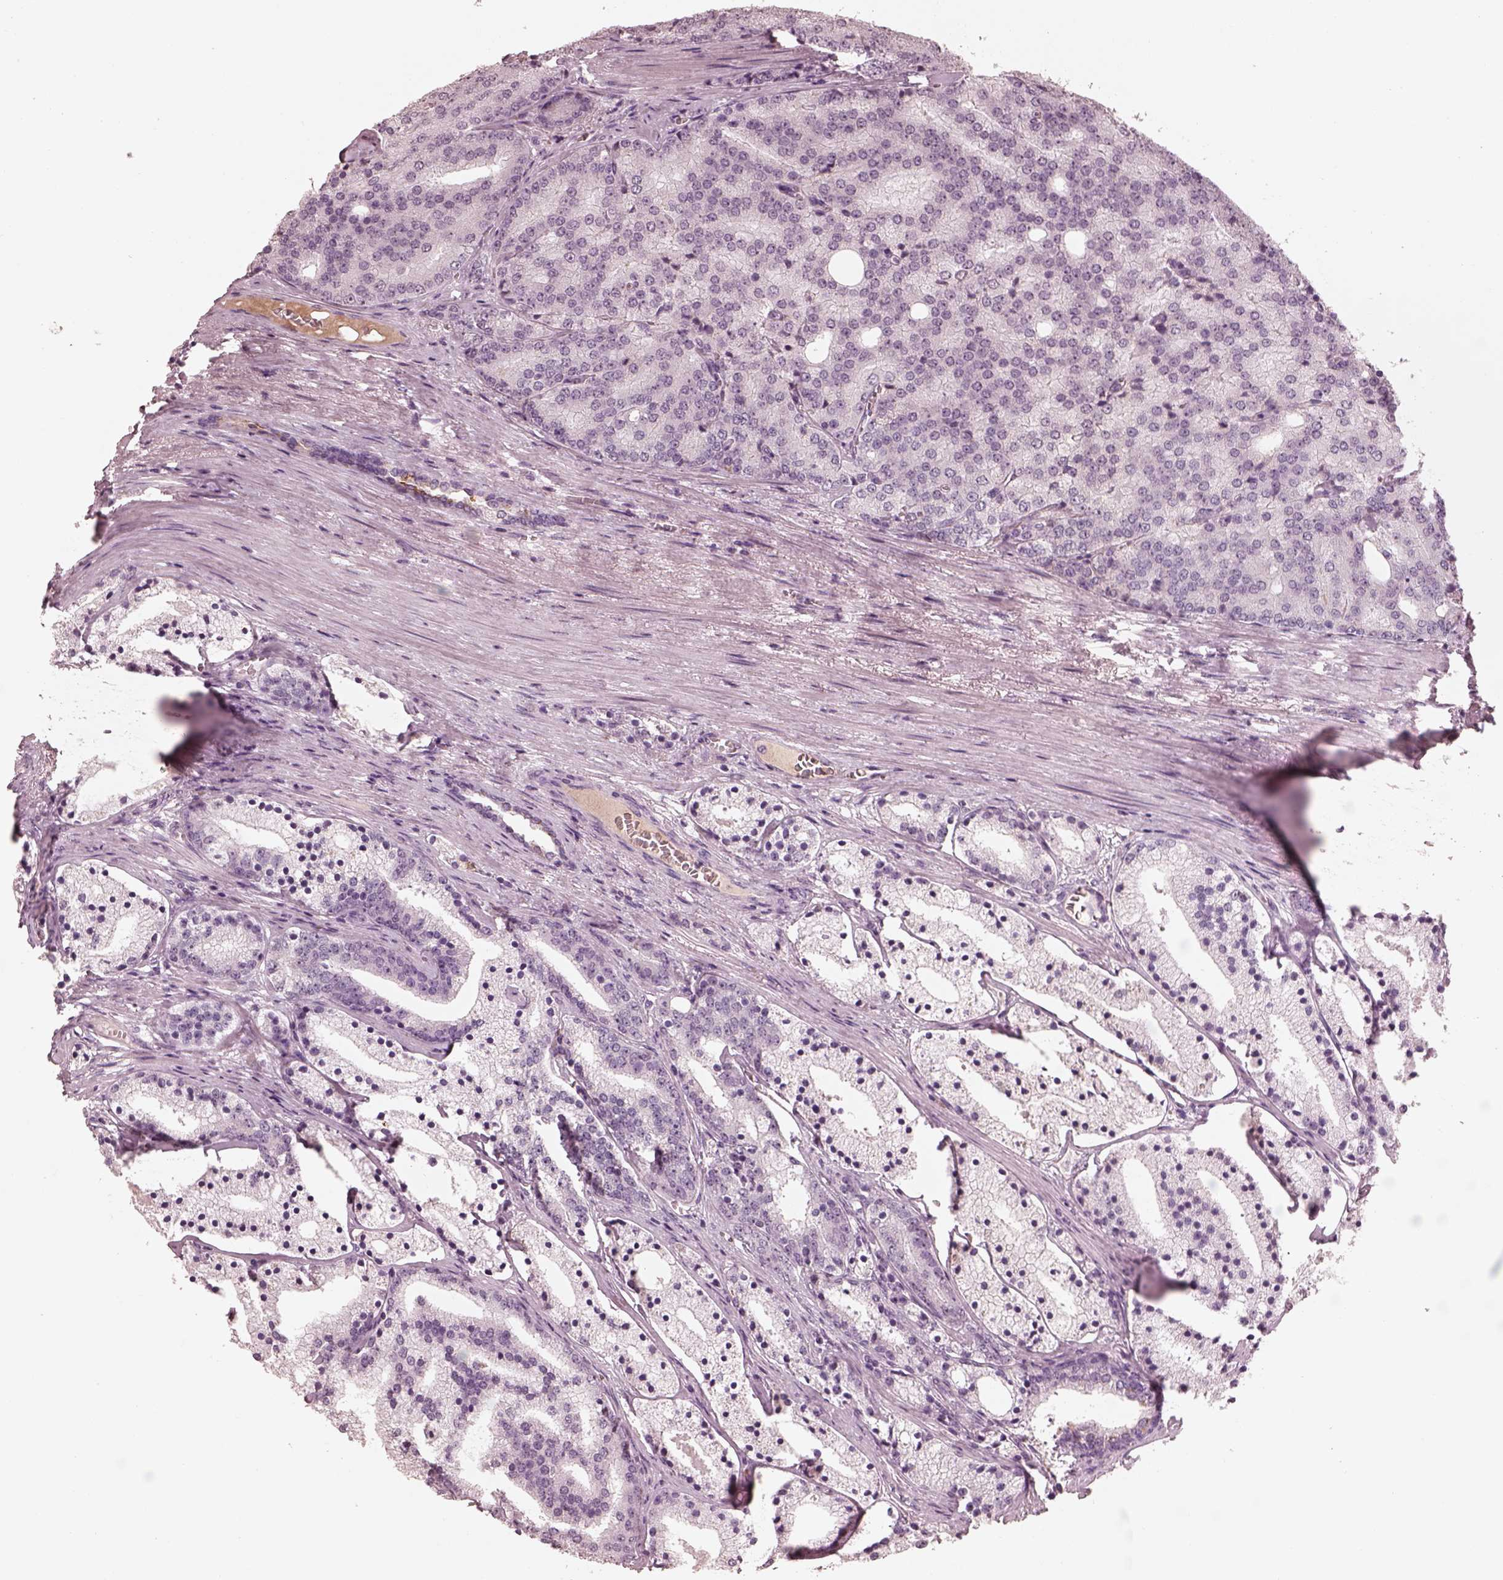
{"staining": {"intensity": "negative", "quantity": "none", "location": "none"}, "tissue": "prostate cancer", "cell_type": "Tumor cells", "image_type": "cancer", "snomed": [{"axis": "morphology", "description": "Adenocarcinoma, NOS"}, {"axis": "topography", "description": "Prostate"}], "caption": "IHC histopathology image of adenocarcinoma (prostate) stained for a protein (brown), which exhibits no expression in tumor cells. The staining was performed using DAB (3,3'-diaminobenzidine) to visualize the protein expression in brown, while the nuclei were stained in blue with hematoxylin (Magnification: 20x).", "gene": "KCNA2", "patient": {"sex": "male", "age": 69}}